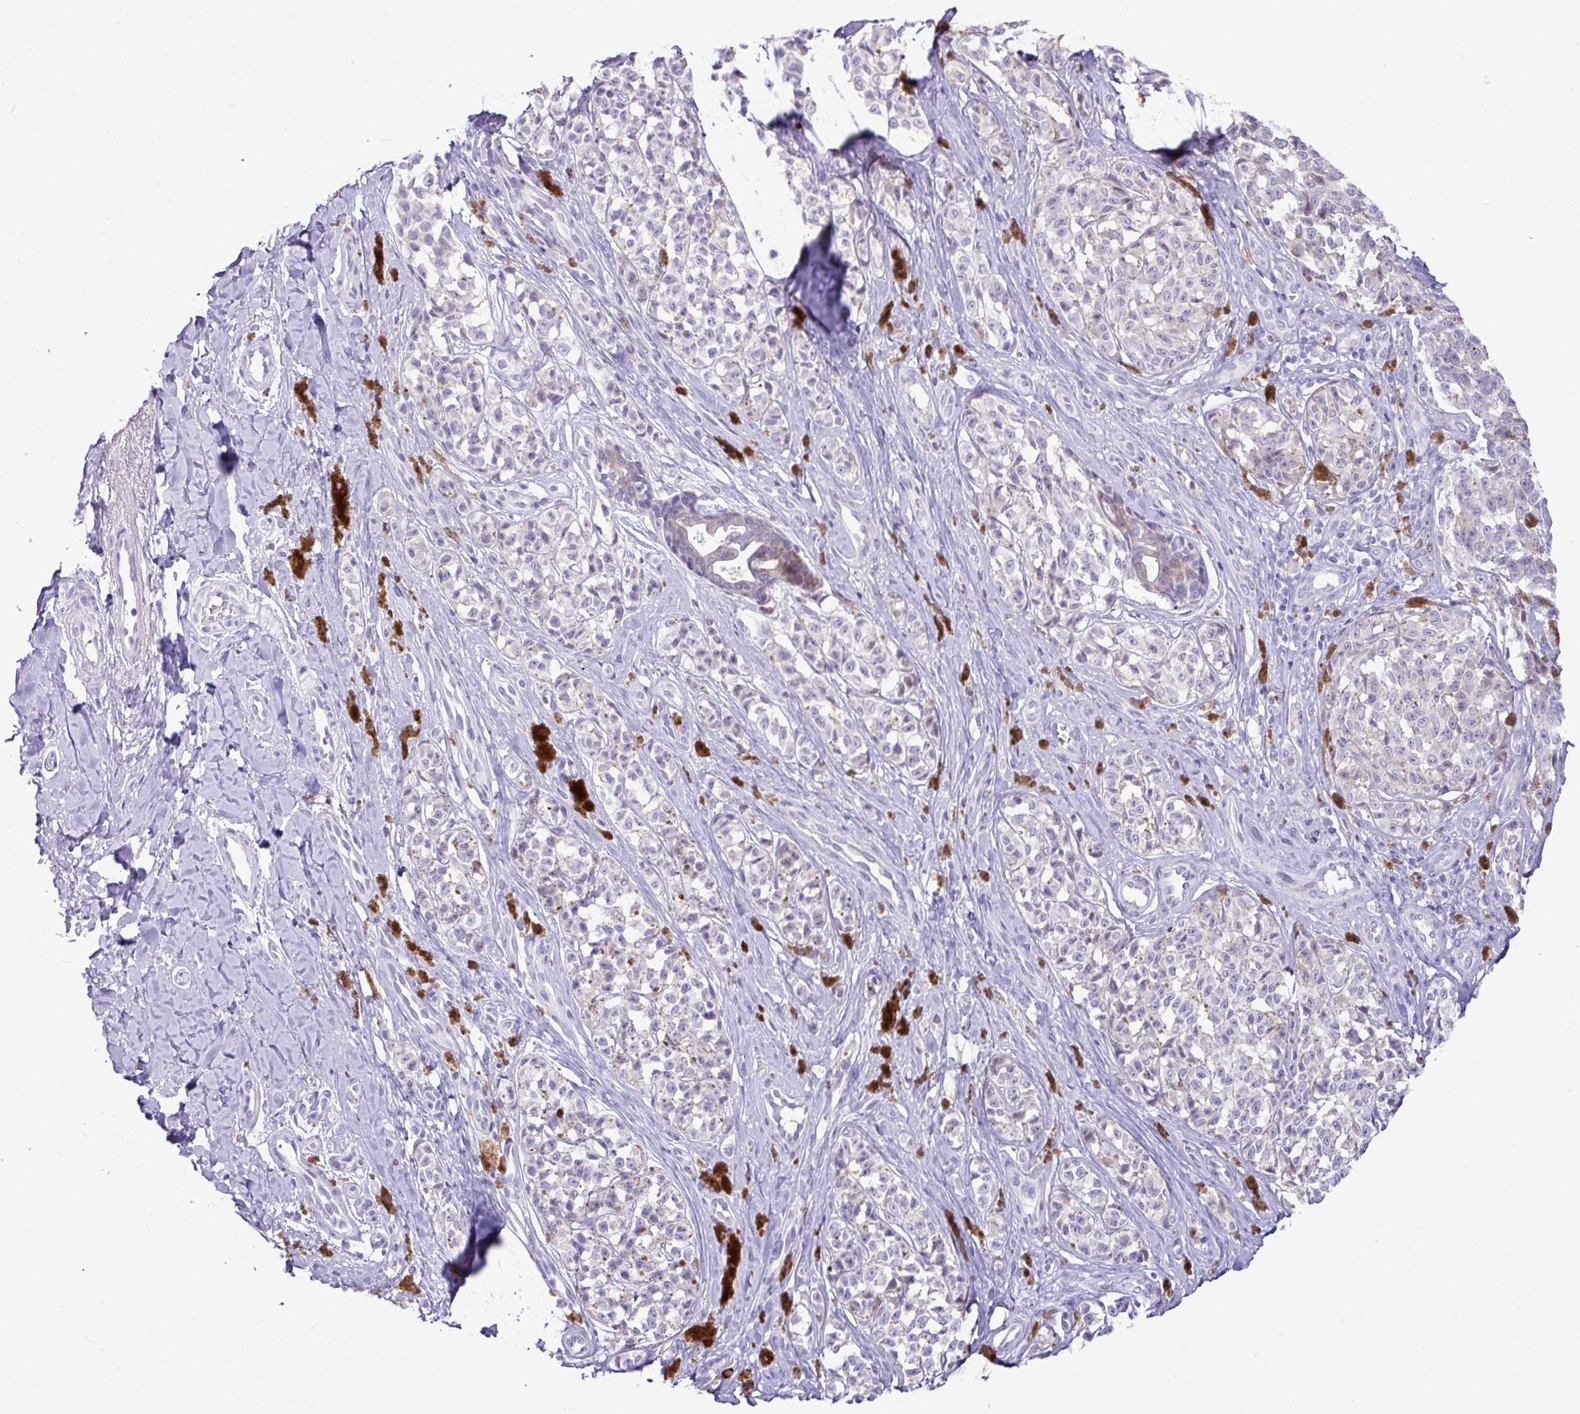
{"staining": {"intensity": "negative", "quantity": "none", "location": "none"}, "tissue": "melanoma", "cell_type": "Tumor cells", "image_type": "cancer", "snomed": [{"axis": "morphology", "description": "Malignant melanoma, NOS"}, {"axis": "topography", "description": "Skin"}], "caption": "Tumor cells show no significant positivity in malignant melanoma. (Brightfield microscopy of DAB (3,3'-diaminobenzidine) immunohistochemistry at high magnification).", "gene": "RGS21", "patient": {"sex": "female", "age": 65}}